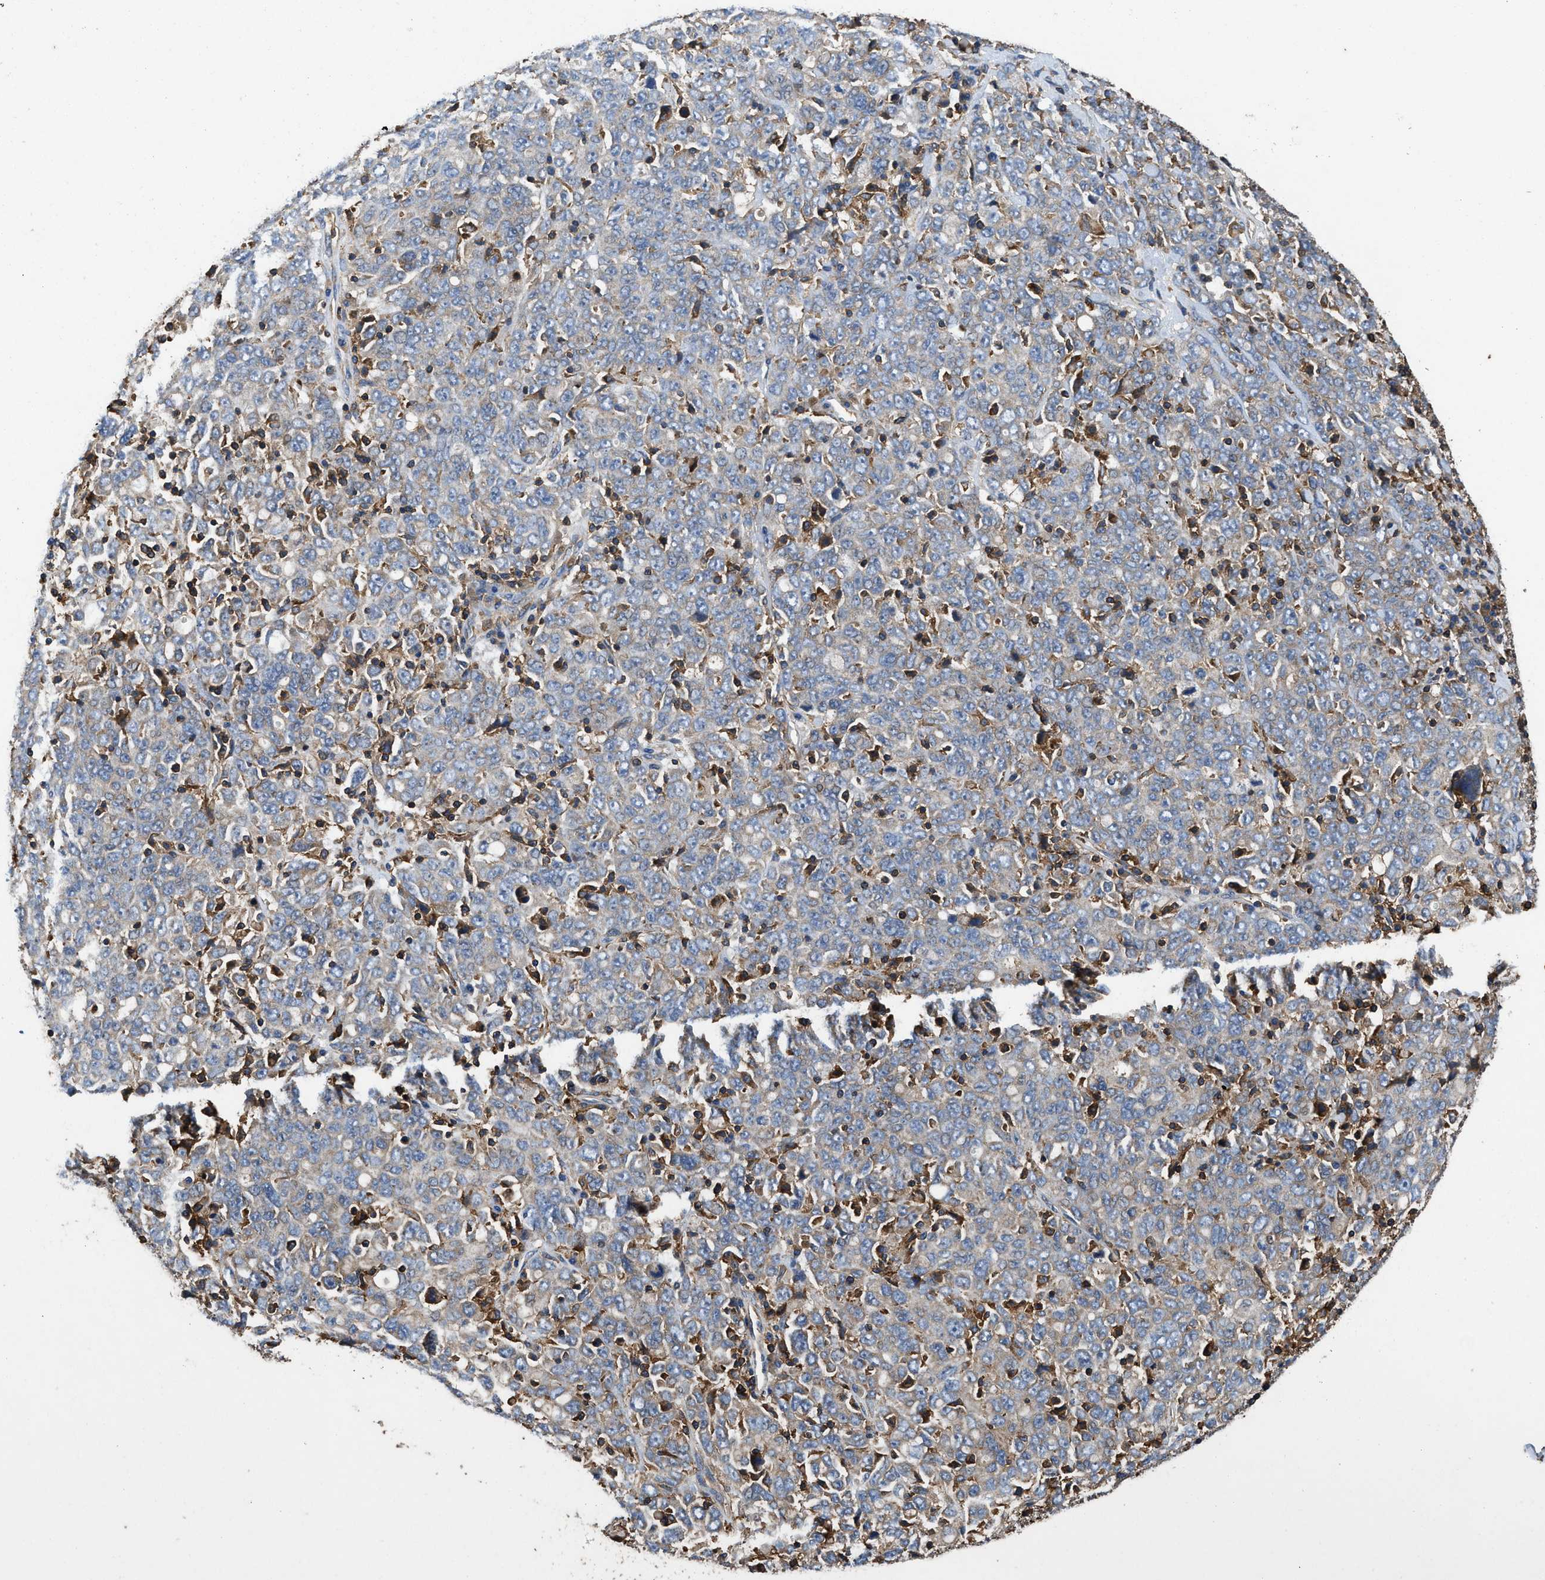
{"staining": {"intensity": "weak", "quantity": "25%-75%", "location": "cytoplasmic/membranous"}, "tissue": "ovarian cancer", "cell_type": "Tumor cells", "image_type": "cancer", "snomed": [{"axis": "morphology", "description": "Carcinoma, endometroid"}, {"axis": "topography", "description": "Ovary"}], "caption": "Ovarian cancer stained with a brown dye exhibits weak cytoplasmic/membranous positive positivity in approximately 25%-75% of tumor cells.", "gene": "LINGO2", "patient": {"sex": "female", "age": 62}}